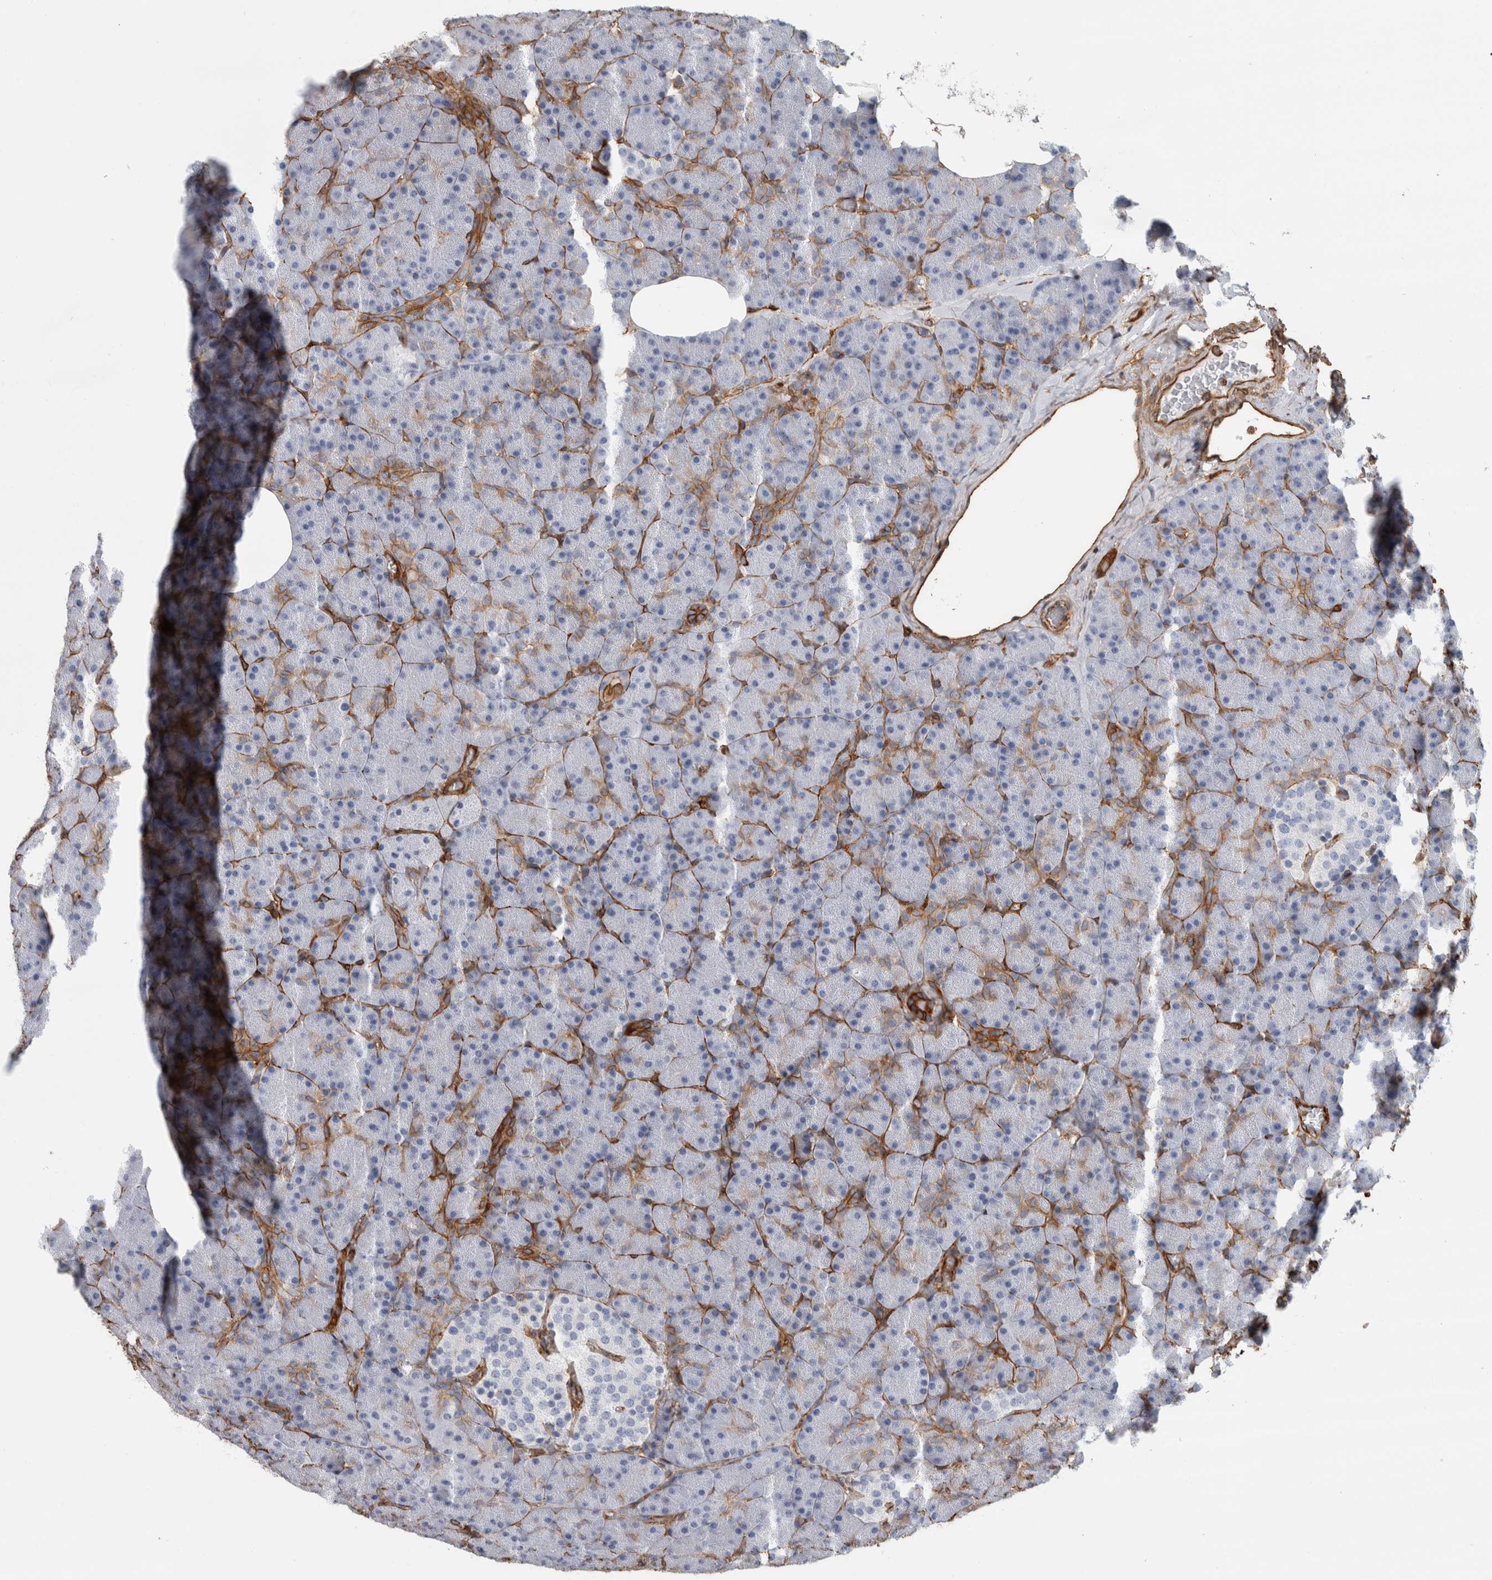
{"staining": {"intensity": "moderate", "quantity": "25%-75%", "location": "cytoplasmic/membranous"}, "tissue": "pancreas", "cell_type": "Exocrine glandular cells", "image_type": "normal", "snomed": [{"axis": "morphology", "description": "Normal tissue, NOS"}, {"axis": "morphology", "description": "Carcinoid, malignant, NOS"}, {"axis": "topography", "description": "Pancreas"}], "caption": "IHC (DAB (3,3'-diaminobenzidine)) staining of unremarkable human pancreas shows moderate cytoplasmic/membranous protein expression in approximately 25%-75% of exocrine glandular cells. IHC stains the protein of interest in brown and the nuclei are stained blue.", "gene": "AHNAK", "patient": {"sex": "female", "age": 35}}